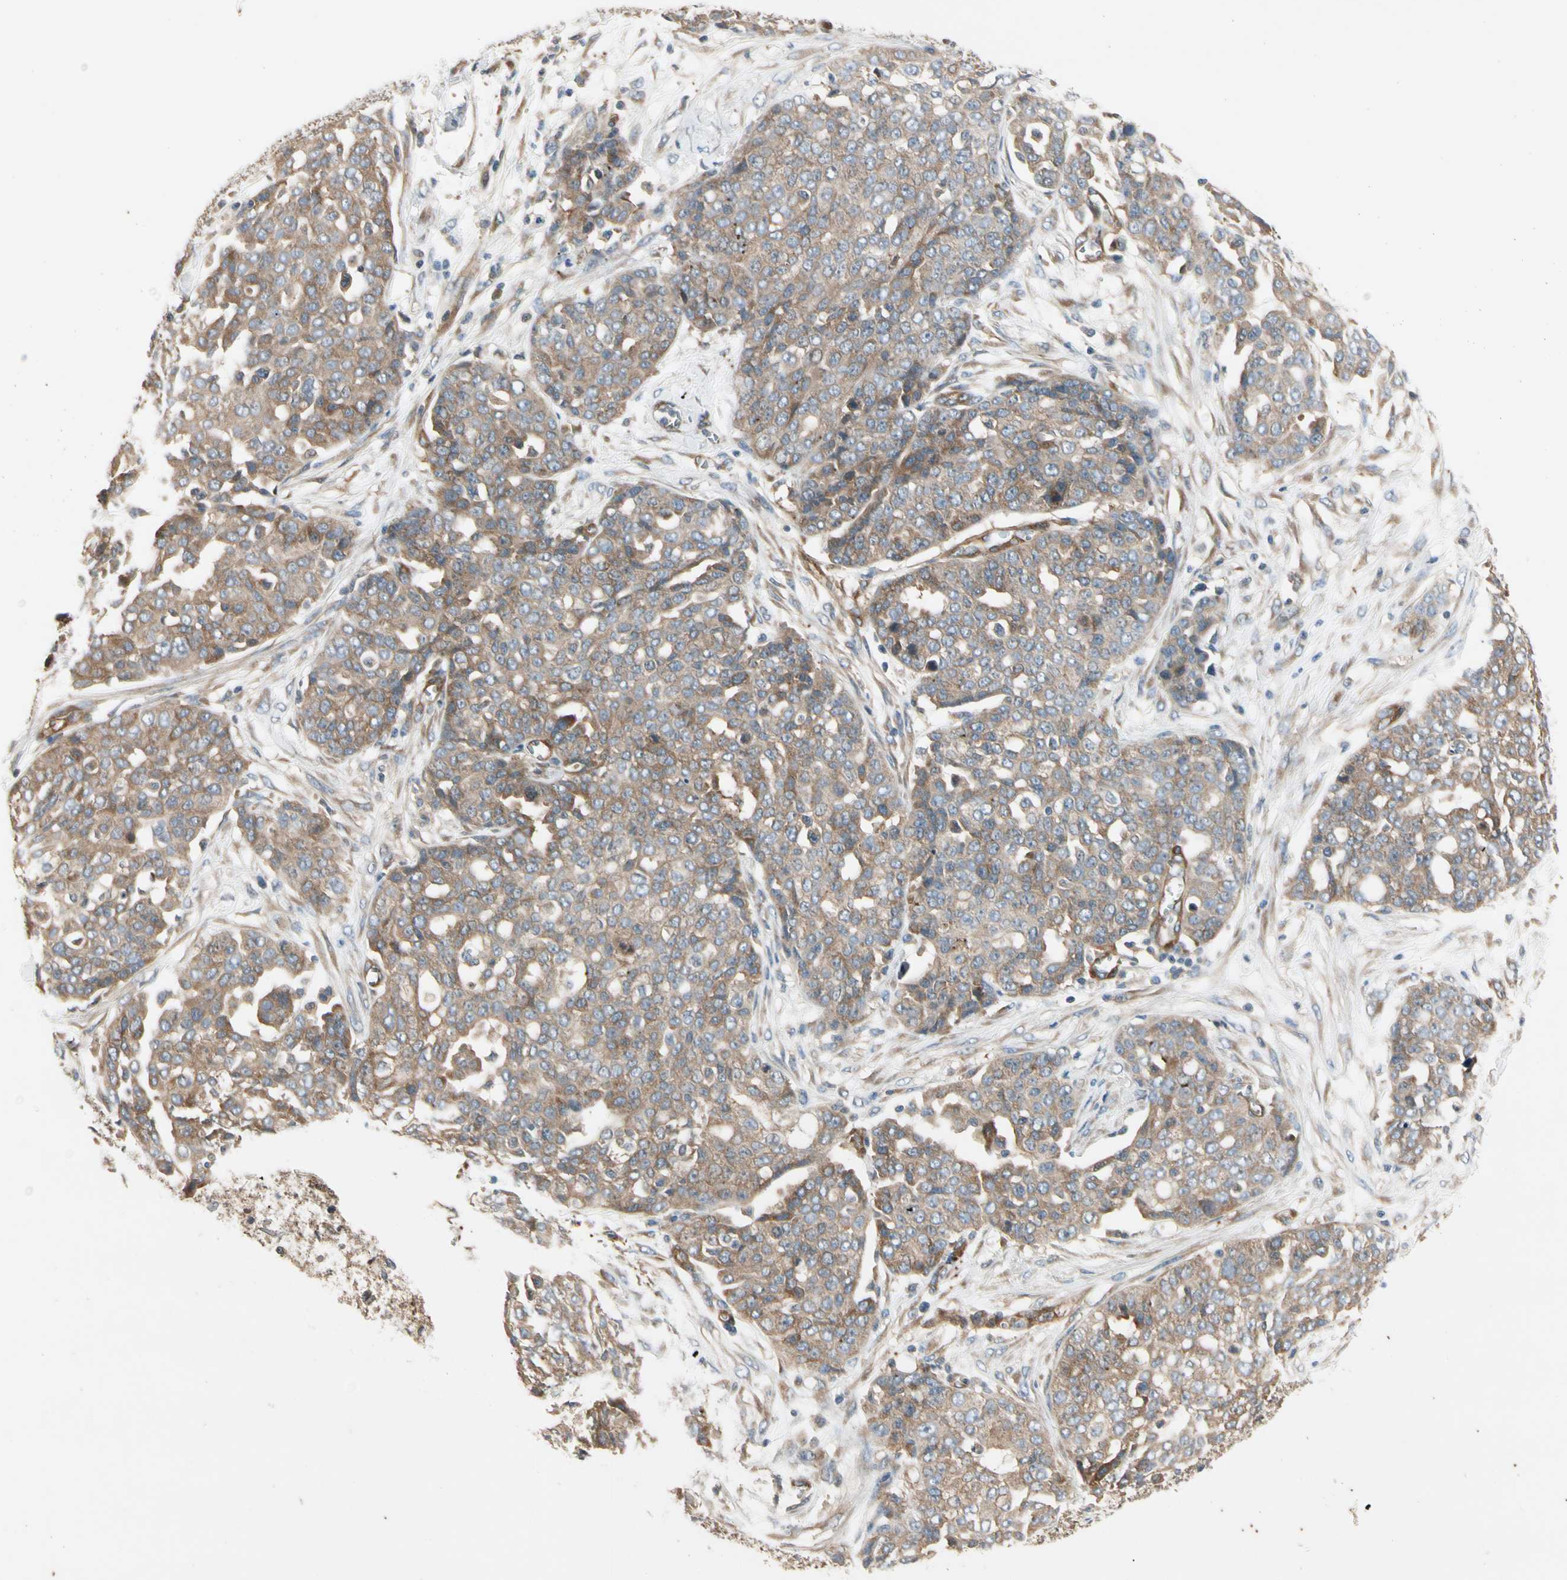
{"staining": {"intensity": "moderate", "quantity": ">75%", "location": "cytoplasmic/membranous"}, "tissue": "ovarian cancer", "cell_type": "Tumor cells", "image_type": "cancer", "snomed": [{"axis": "morphology", "description": "Cystadenocarcinoma, serous, NOS"}, {"axis": "topography", "description": "Soft tissue"}, {"axis": "topography", "description": "Ovary"}], "caption": "Moderate cytoplasmic/membranous protein staining is seen in about >75% of tumor cells in ovarian serous cystadenocarcinoma. (brown staining indicates protein expression, while blue staining denotes nuclei).", "gene": "ROCK2", "patient": {"sex": "female", "age": 57}}